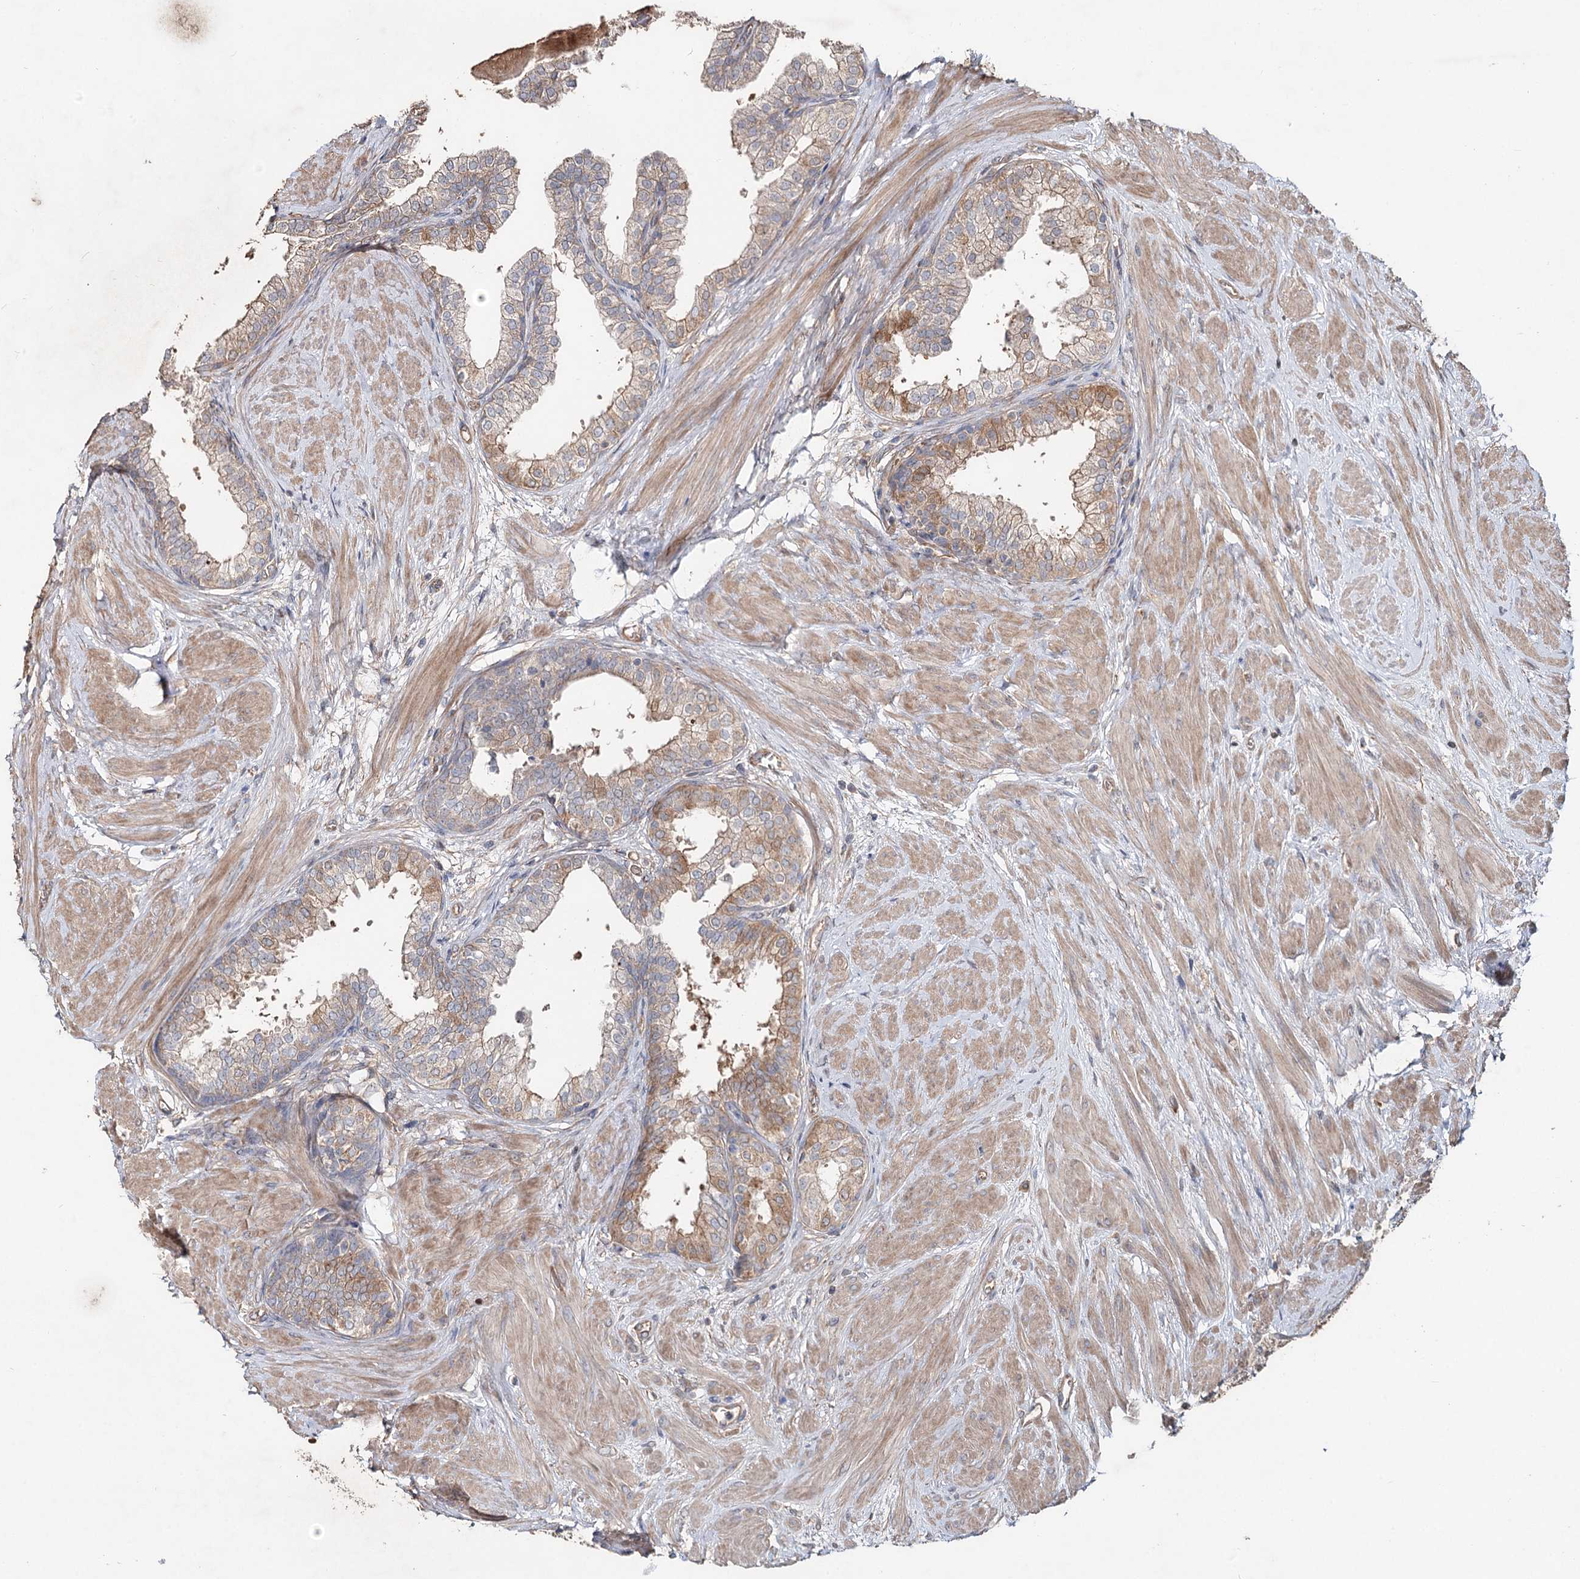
{"staining": {"intensity": "moderate", "quantity": "<25%", "location": "cytoplasmic/membranous"}, "tissue": "prostate", "cell_type": "Glandular cells", "image_type": "normal", "snomed": [{"axis": "morphology", "description": "Normal tissue, NOS"}, {"axis": "topography", "description": "Prostate"}], "caption": "Glandular cells demonstrate moderate cytoplasmic/membranous expression in approximately <25% of cells in benign prostate.", "gene": "SPART", "patient": {"sex": "male", "age": 48}}